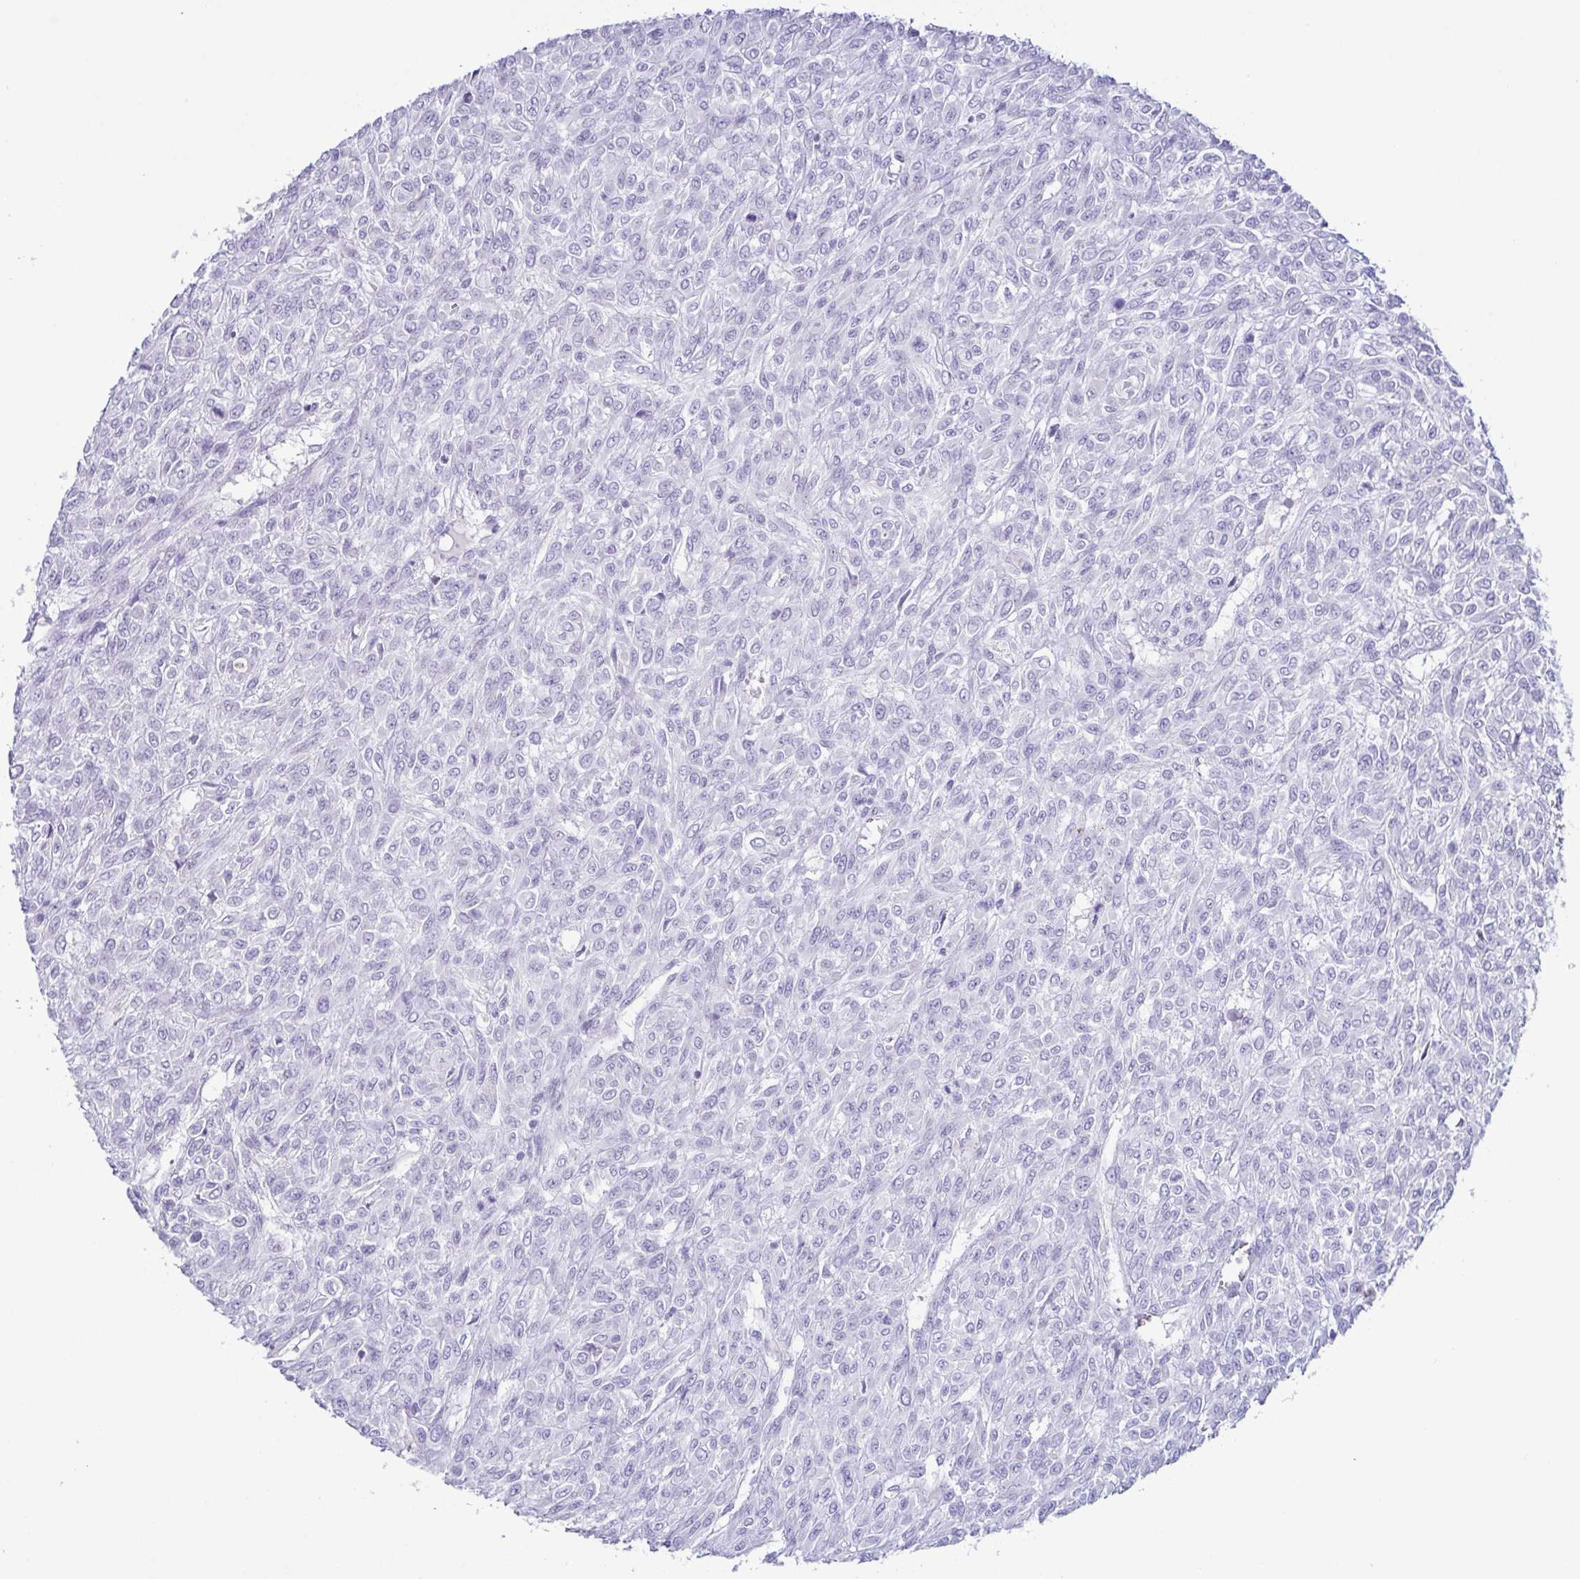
{"staining": {"intensity": "negative", "quantity": "none", "location": "none"}, "tissue": "renal cancer", "cell_type": "Tumor cells", "image_type": "cancer", "snomed": [{"axis": "morphology", "description": "Adenocarcinoma, NOS"}, {"axis": "topography", "description": "Kidney"}], "caption": "DAB (3,3'-diaminobenzidine) immunohistochemical staining of renal cancer shows no significant positivity in tumor cells.", "gene": "AZU1", "patient": {"sex": "male", "age": 58}}